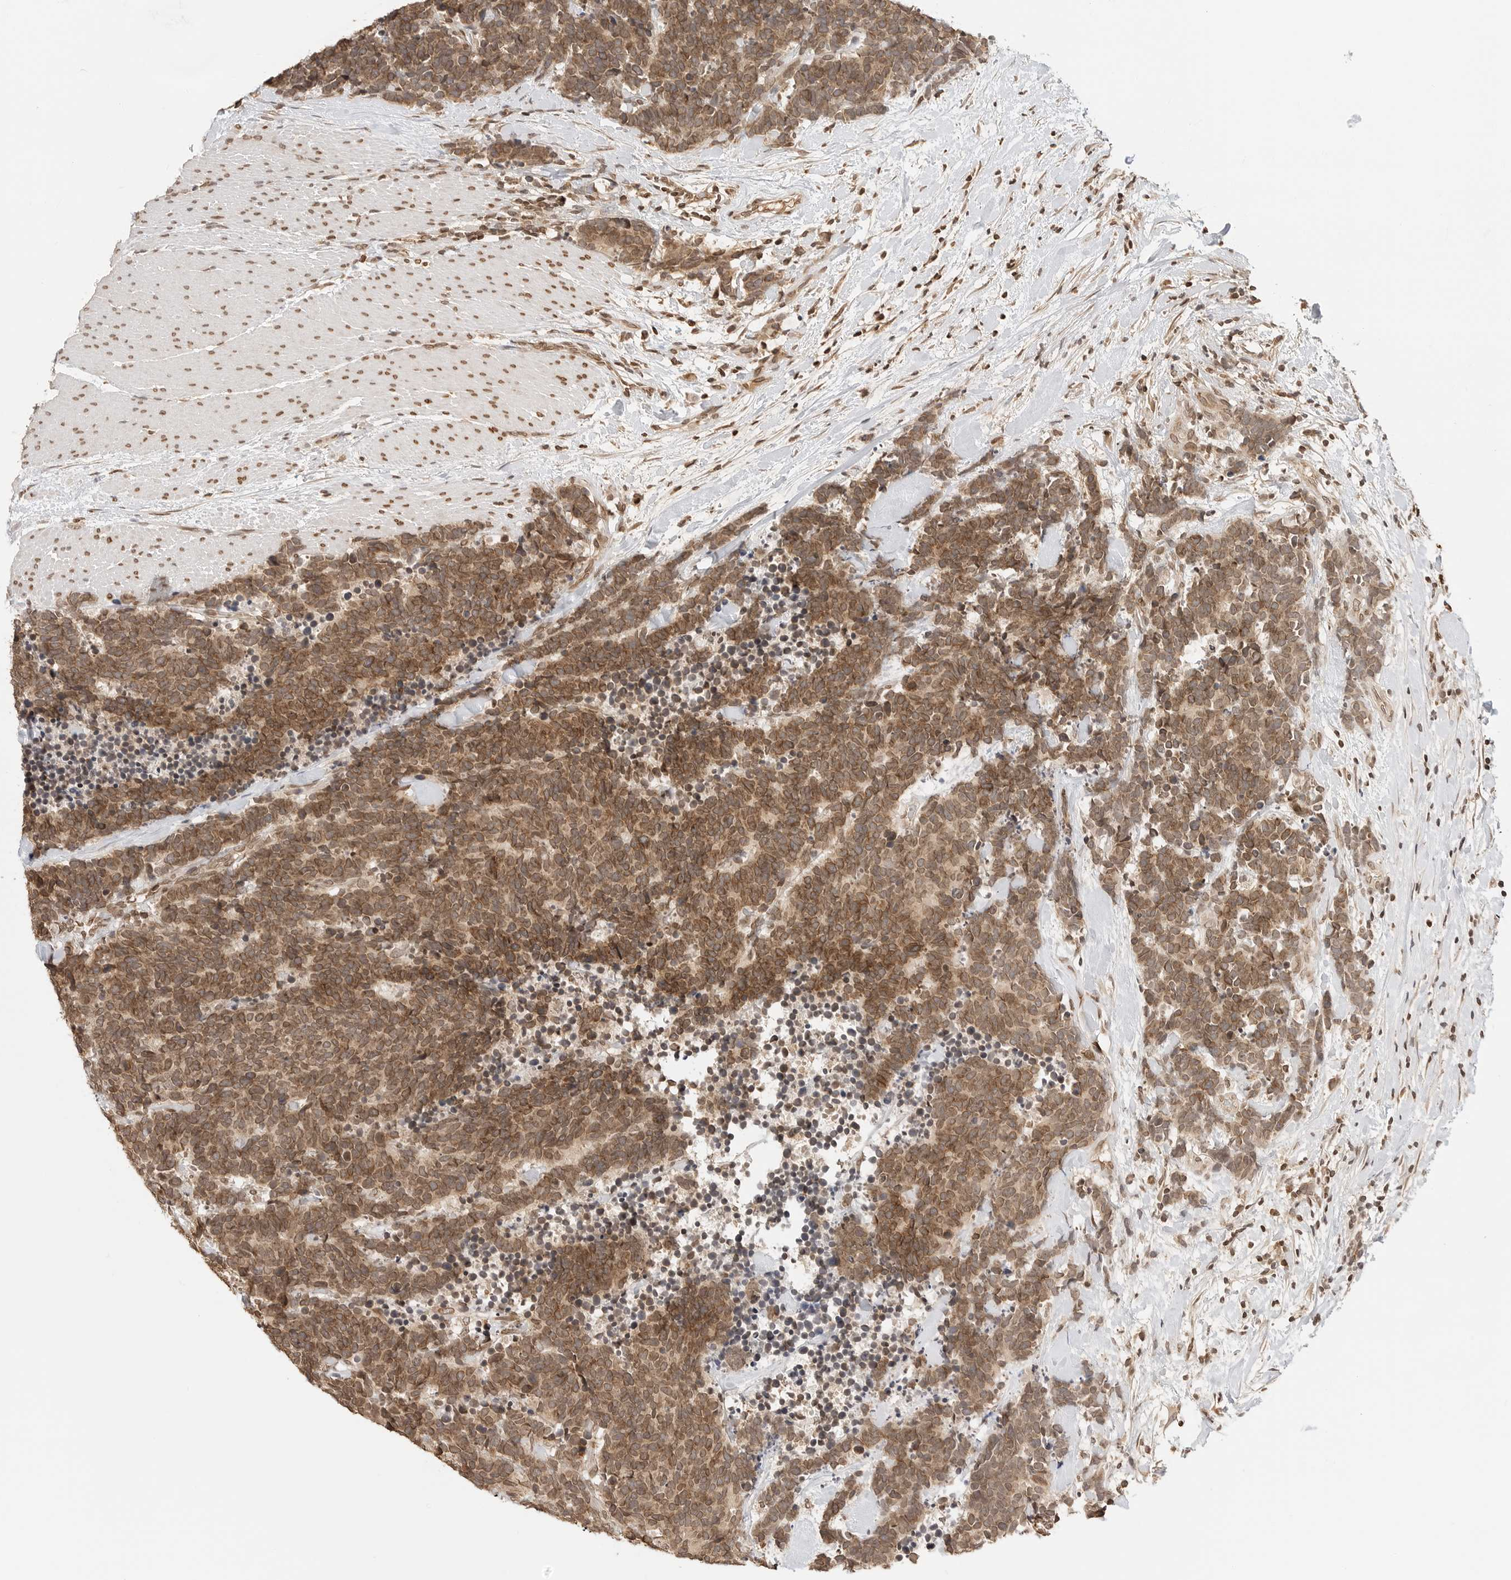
{"staining": {"intensity": "moderate", "quantity": ">75%", "location": "cytoplasmic/membranous,nuclear"}, "tissue": "carcinoid", "cell_type": "Tumor cells", "image_type": "cancer", "snomed": [{"axis": "morphology", "description": "Carcinoma, NOS"}, {"axis": "morphology", "description": "Carcinoid, malignant, NOS"}, {"axis": "topography", "description": "Urinary bladder"}], "caption": "Tumor cells exhibit moderate cytoplasmic/membranous and nuclear expression in approximately >75% of cells in carcinoid.", "gene": "POLH", "patient": {"sex": "male", "age": 57}}